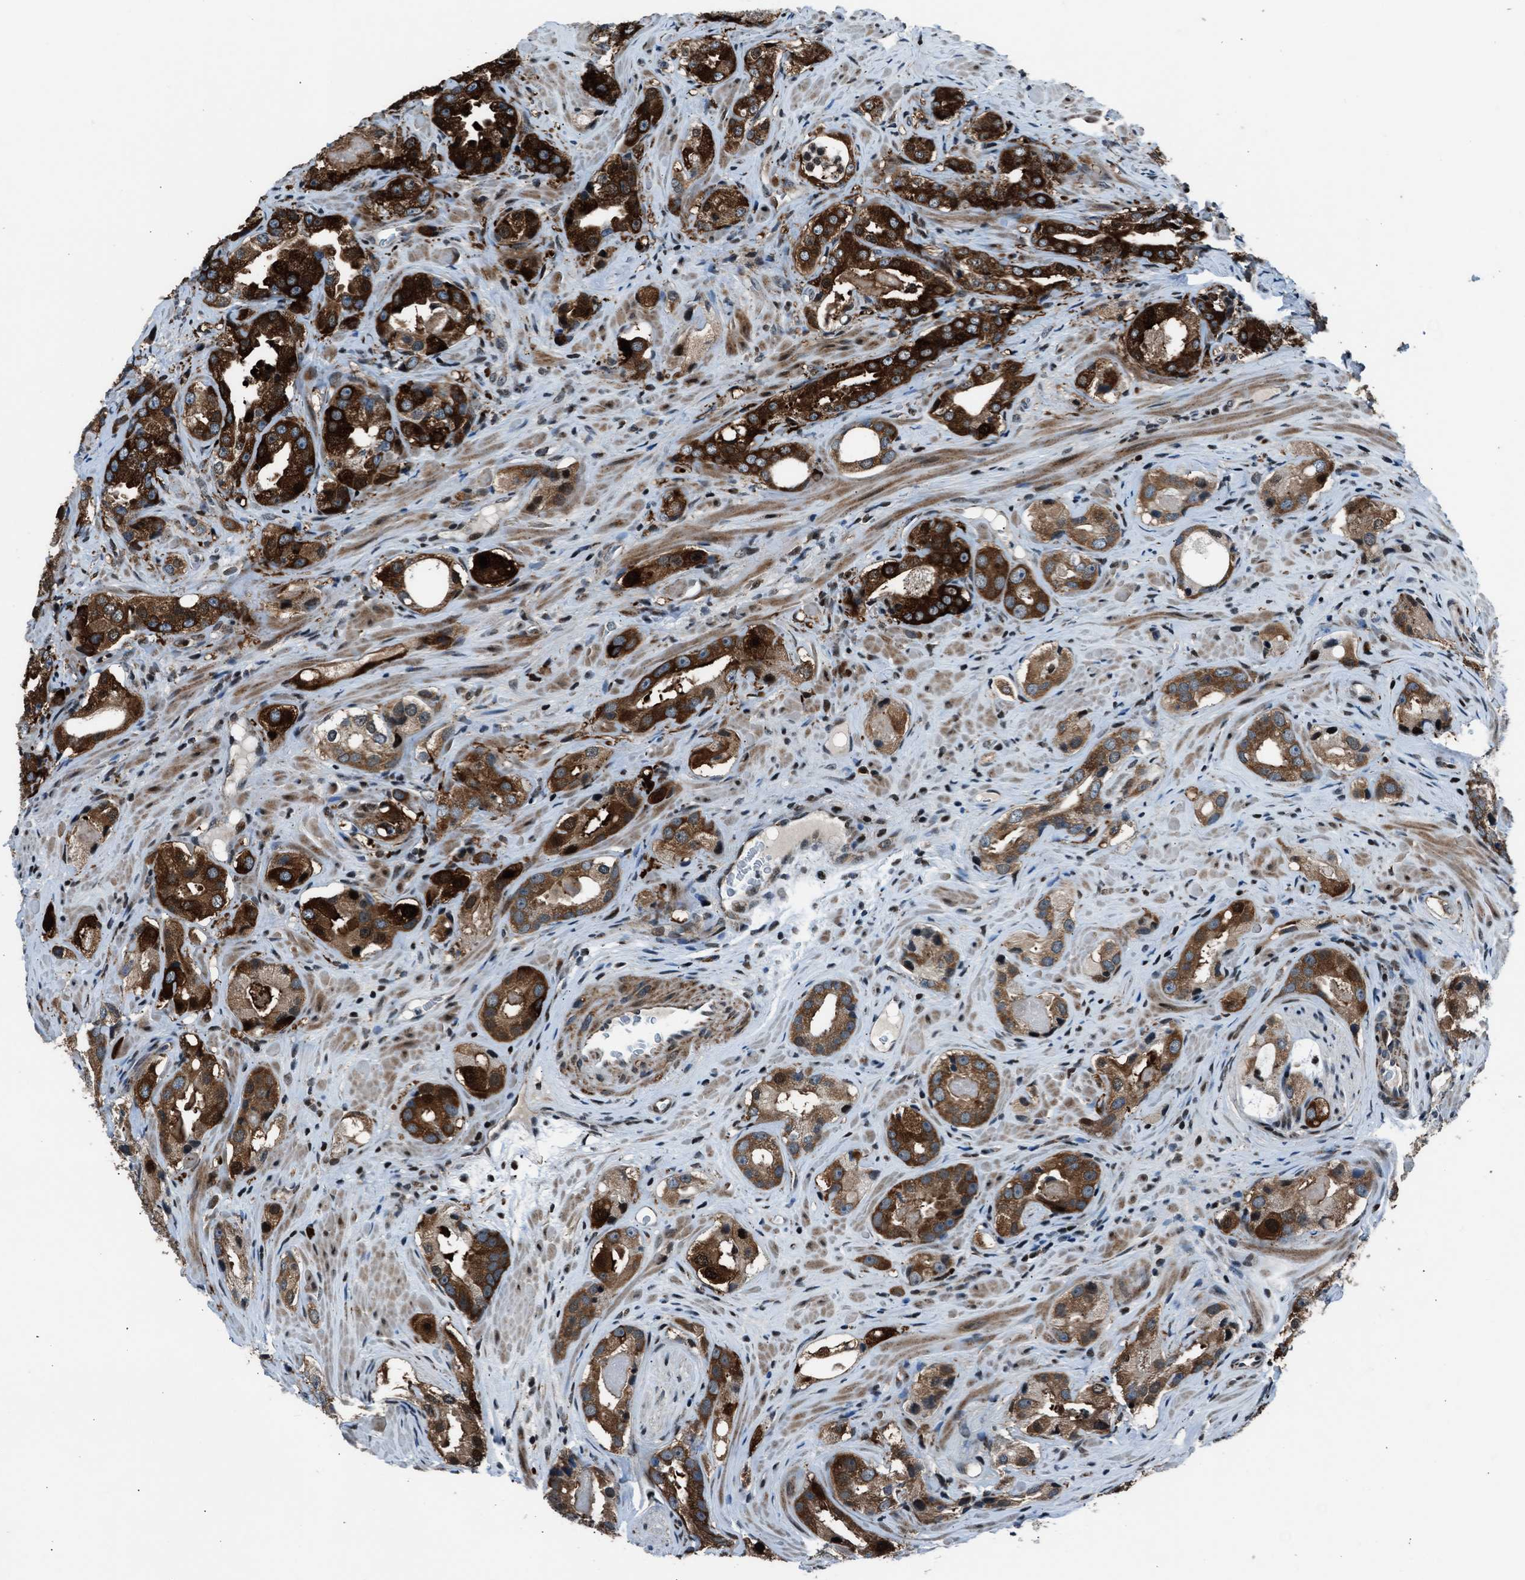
{"staining": {"intensity": "strong", "quantity": ">75%", "location": "cytoplasmic/membranous"}, "tissue": "prostate cancer", "cell_type": "Tumor cells", "image_type": "cancer", "snomed": [{"axis": "morphology", "description": "Adenocarcinoma, High grade"}, {"axis": "topography", "description": "Prostate"}], "caption": "Human high-grade adenocarcinoma (prostate) stained for a protein (brown) demonstrates strong cytoplasmic/membranous positive expression in about >75% of tumor cells.", "gene": "MORC3", "patient": {"sex": "male", "age": 63}}